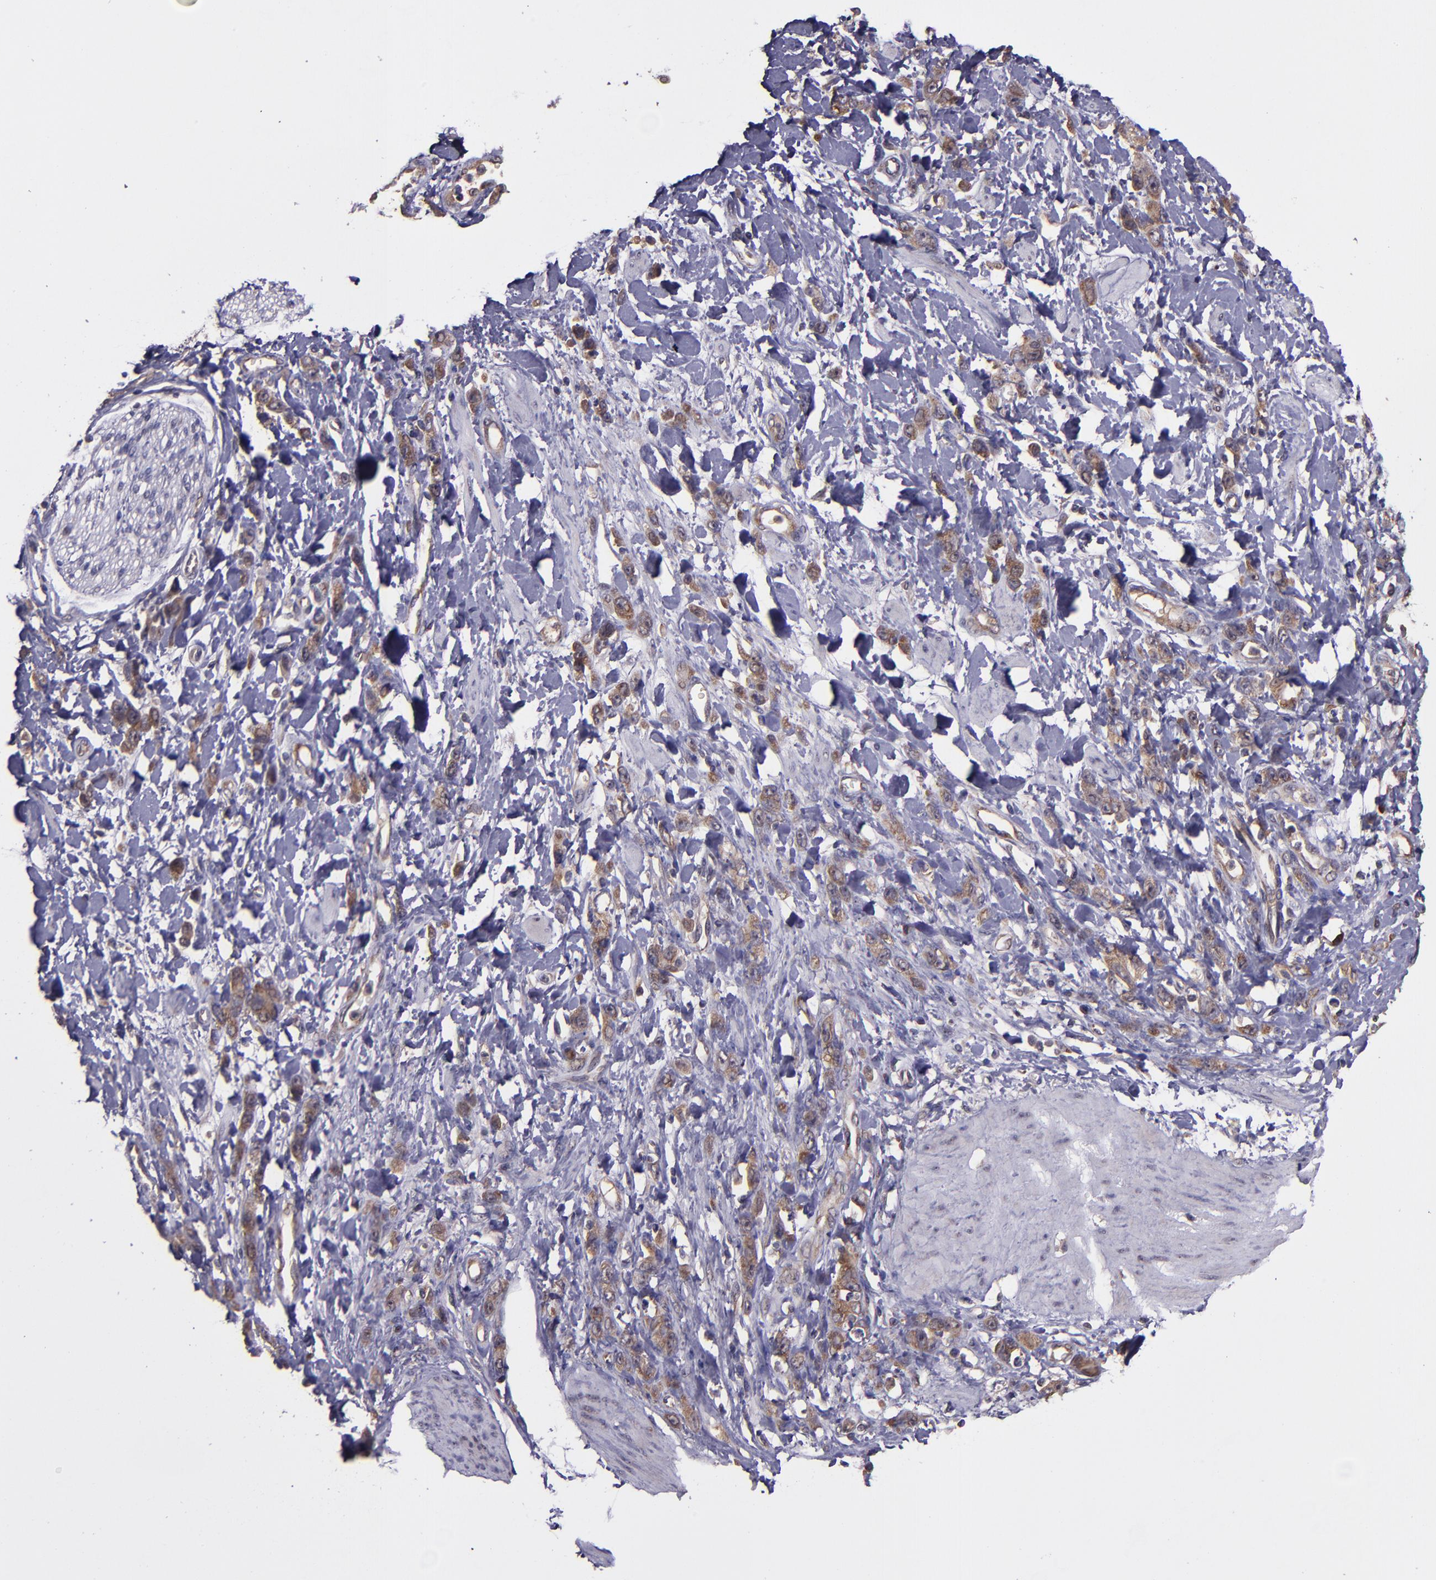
{"staining": {"intensity": "strong", "quantity": ">75%", "location": "cytoplasmic/membranous"}, "tissue": "stomach cancer", "cell_type": "Tumor cells", "image_type": "cancer", "snomed": [{"axis": "morphology", "description": "Normal tissue, NOS"}, {"axis": "morphology", "description": "Adenocarcinoma, NOS"}, {"axis": "topography", "description": "Stomach"}], "caption": "Immunohistochemical staining of stomach adenocarcinoma reveals high levels of strong cytoplasmic/membranous staining in approximately >75% of tumor cells.", "gene": "USP51", "patient": {"sex": "male", "age": 82}}